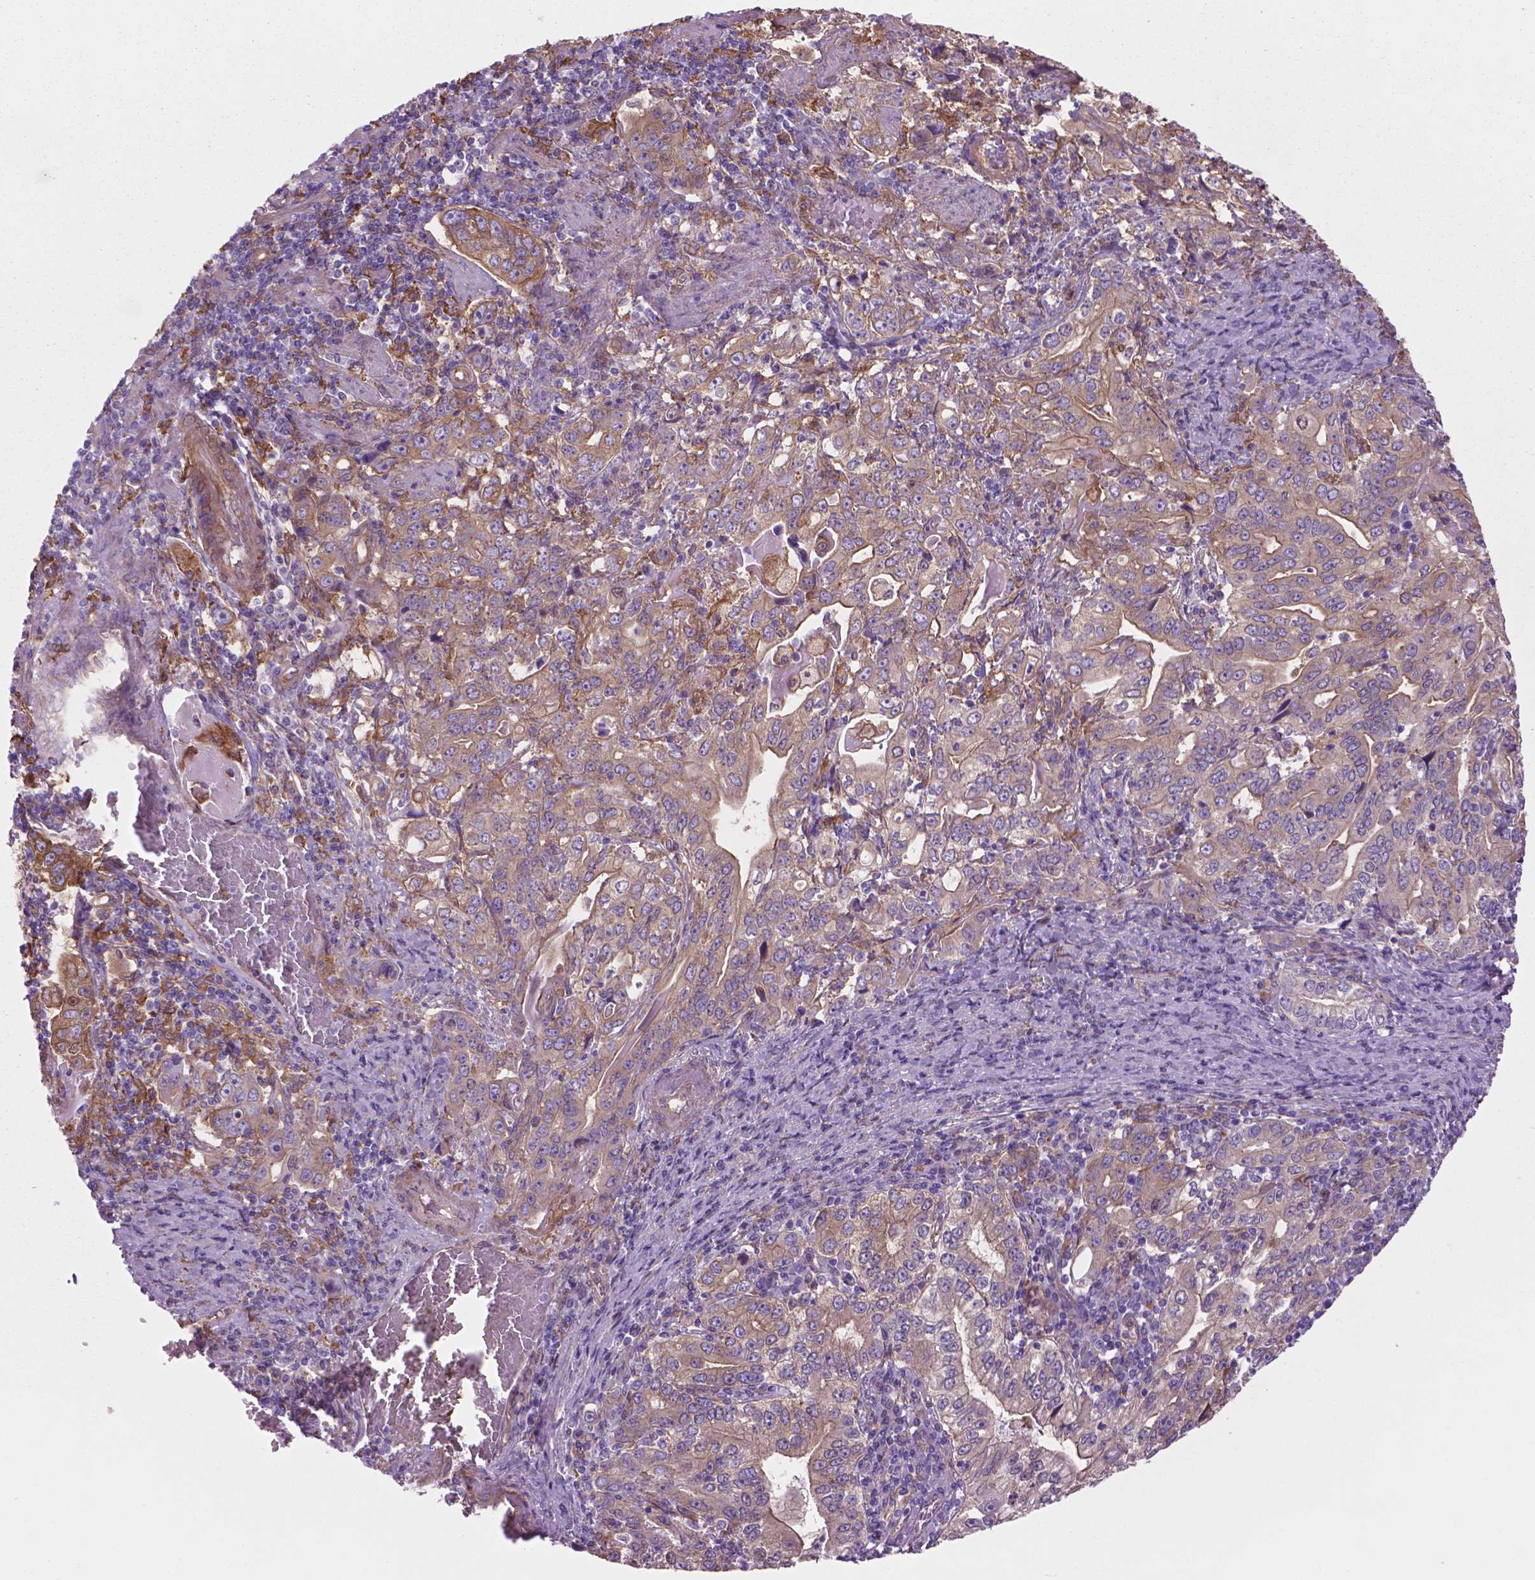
{"staining": {"intensity": "weak", "quantity": "<25%", "location": "cytoplasmic/membranous"}, "tissue": "stomach cancer", "cell_type": "Tumor cells", "image_type": "cancer", "snomed": [{"axis": "morphology", "description": "Adenocarcinoma, NOS"}, {"axis": "topography", "description": "Stomach, lower"}], "caption": "A micrograph of stomach adenocarcinoma stained for a protein displays no brown staining in tumor cells.", "gene": "CORO1B", "patient": {"sex": "female", "age": 72}}